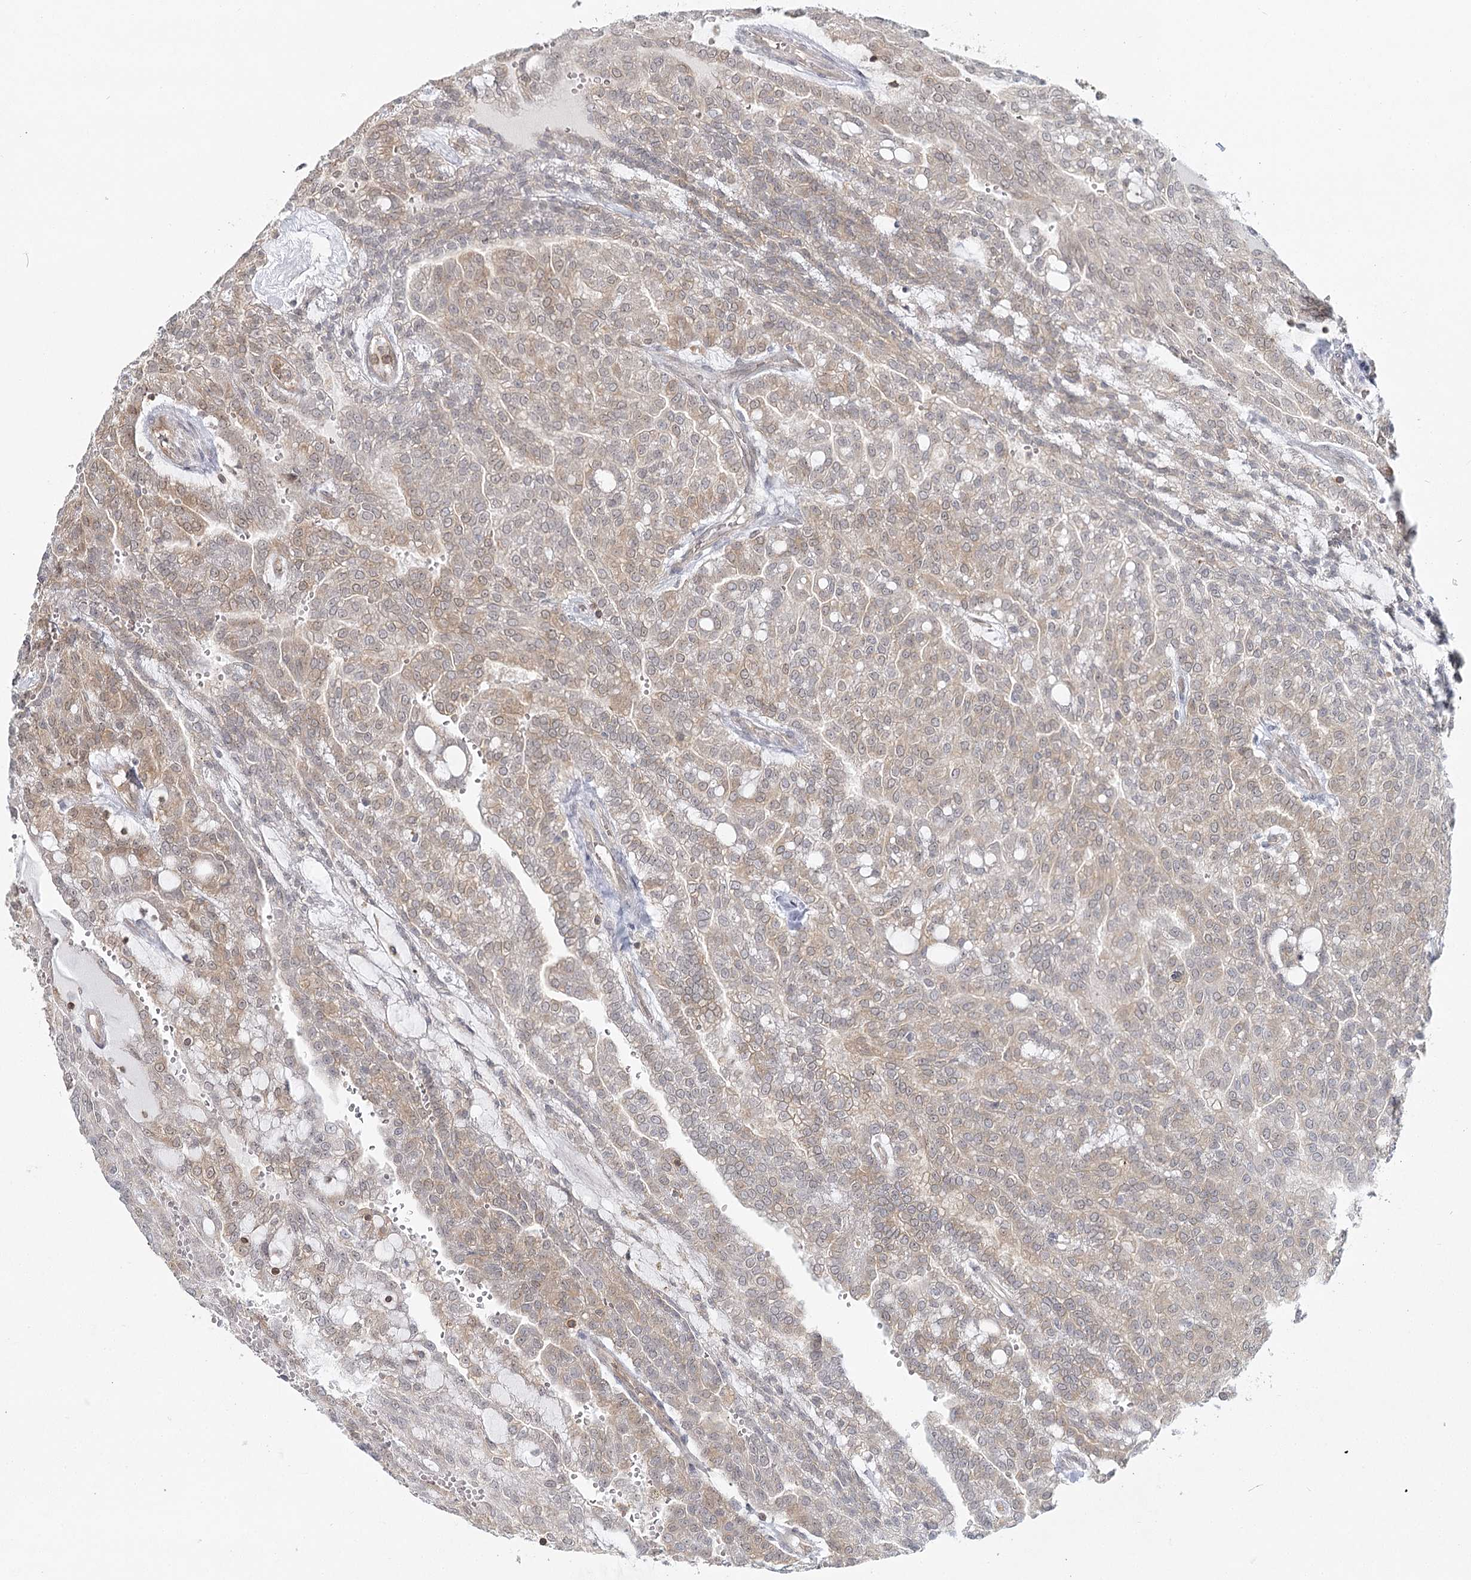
{"staining": {"intensity": "weak", "quantity": "25%-75%", "location": "cytoplasmic/membranous"}, "tissue": "renal cancer", "cell_type": "Tumor cells", "image_type": "cancer", "snomed": [{"axis": "morphology", "description": "Adenocarcinoma, NOS"}, {"axis": "topography", "description": "Kidney"}], "caption": "Renal cancer tissue exhibits weak cytoplasmic/membranous staining in approximately 25%-75% of tumor cells", "gene": "FAM120B", "patient": {"sex": "male", "age": 63}}